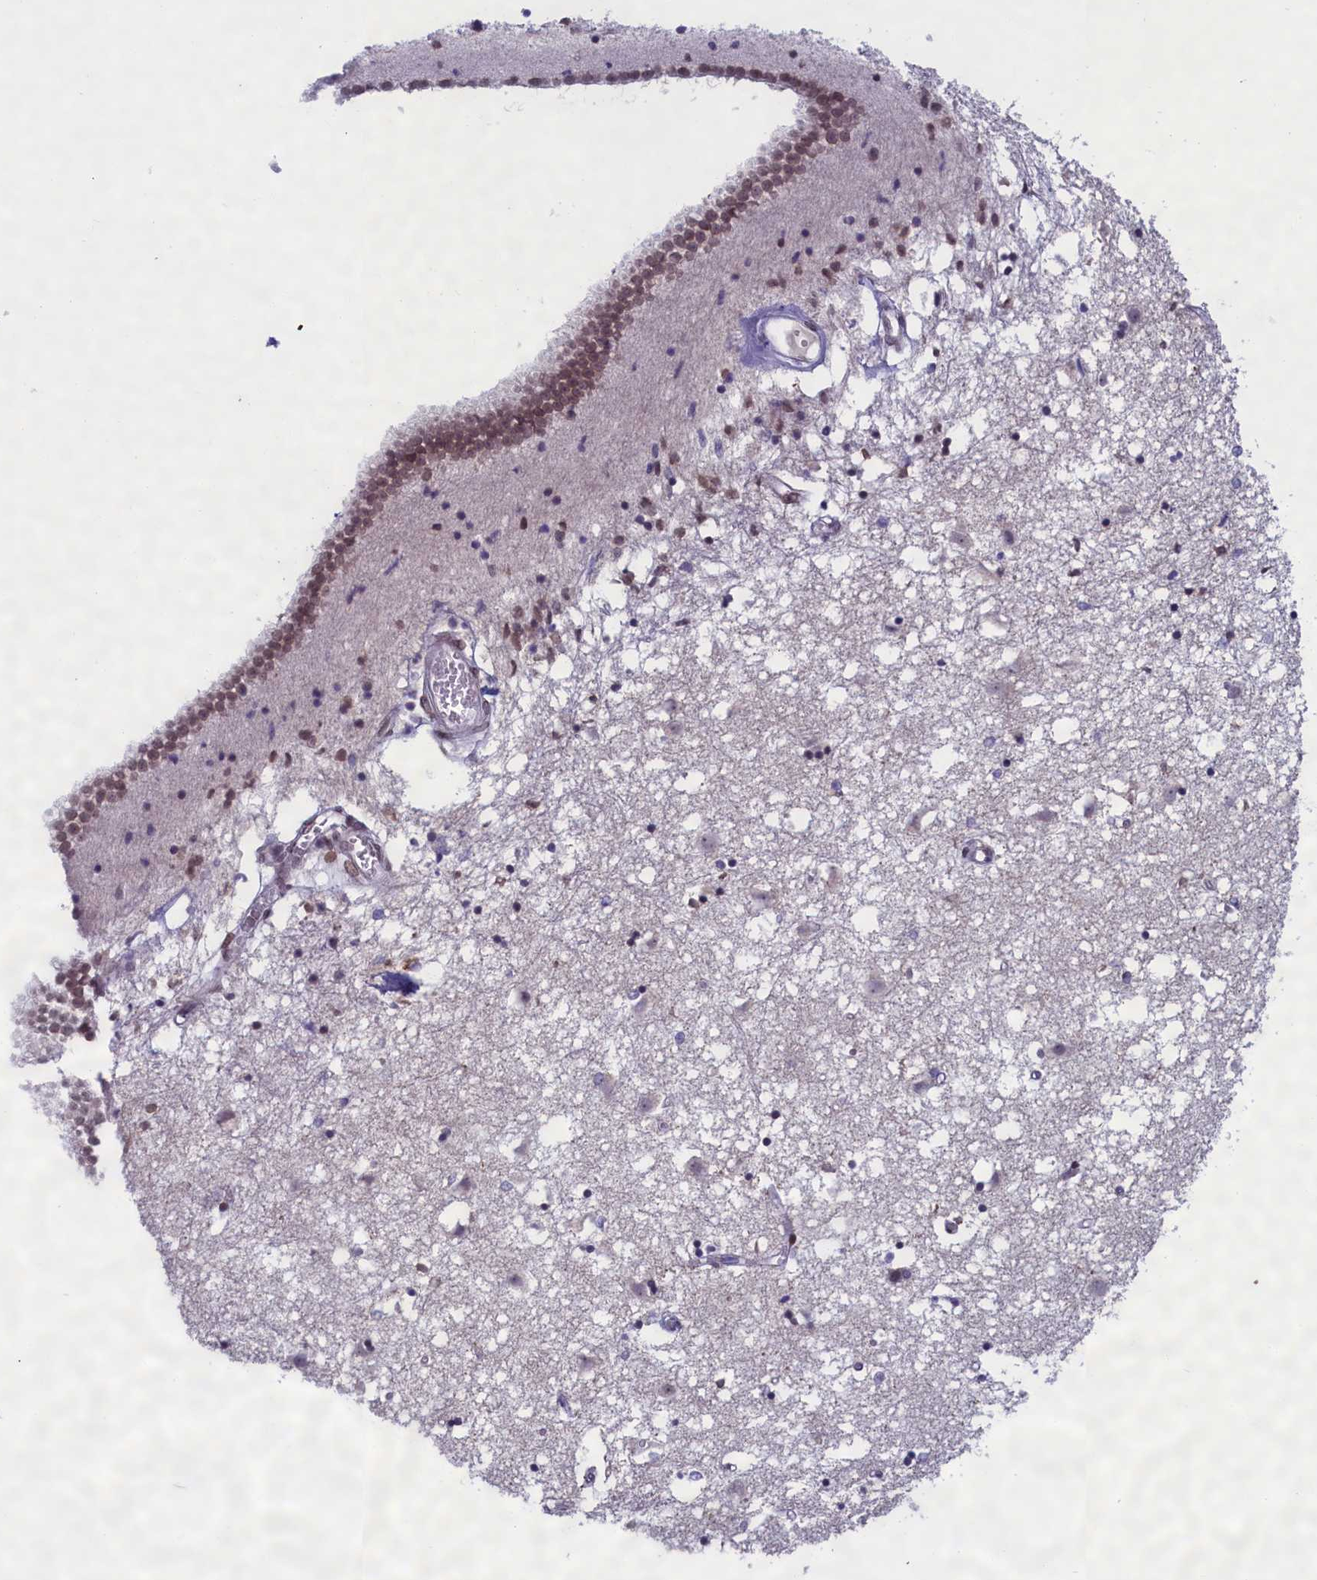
{"staining": {"intensity": "moderate", "quantity": "25%-75%", "location": "nuclear"}, "tissue": "caudate", "cell_type": "Glial cells", "image_type": "normal", "snomed": [{"axis": "morphology", "description": "Normal tissue, NOS"}, {"axis": "topography", "description": "Lateral ventricle wall"}], "caption": "A brown stain highlights moderate nuclear expression of a protein in glial cells of unremarkable caudate. (DAB (3,3'-diaminobenzidine) IHC, brown staining for protein, blue staining for nuclei).", "gene": "GPSM1", "patient": {"sex": "male", "age": 70}}